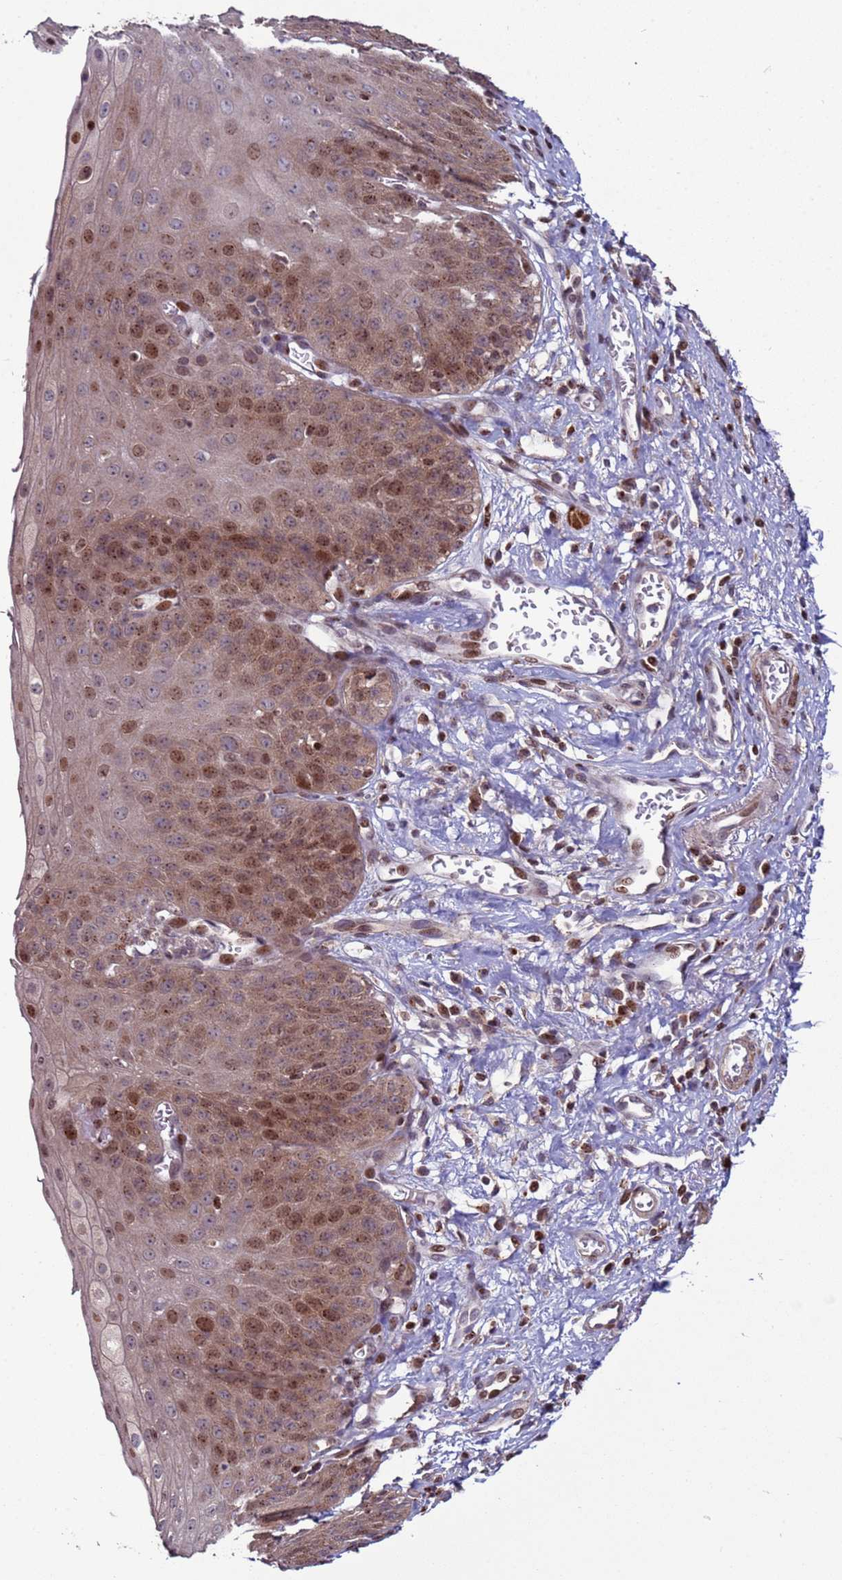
{"staining": {"intensity": "moderate", "quantity": ">75%", "location": "nuclear"}, "tissue": "esophagus", "cell_type": "Squamous epithelial cells", "image_type": "normal", "snomed": [{"axis": "morphology", "description": "Normal tissue, NOS"}, {"axis": "topography", "description": "Esophagus"}], "caption": "High-power microscopy captured an immunohistochemistry (IHC) image of benign esophagus, revealing moderate nuclear expression in approximately >75% of squamous epithelial cells.", "gene": "HGH1", "patient": {"sex": "male", "age": 71}}